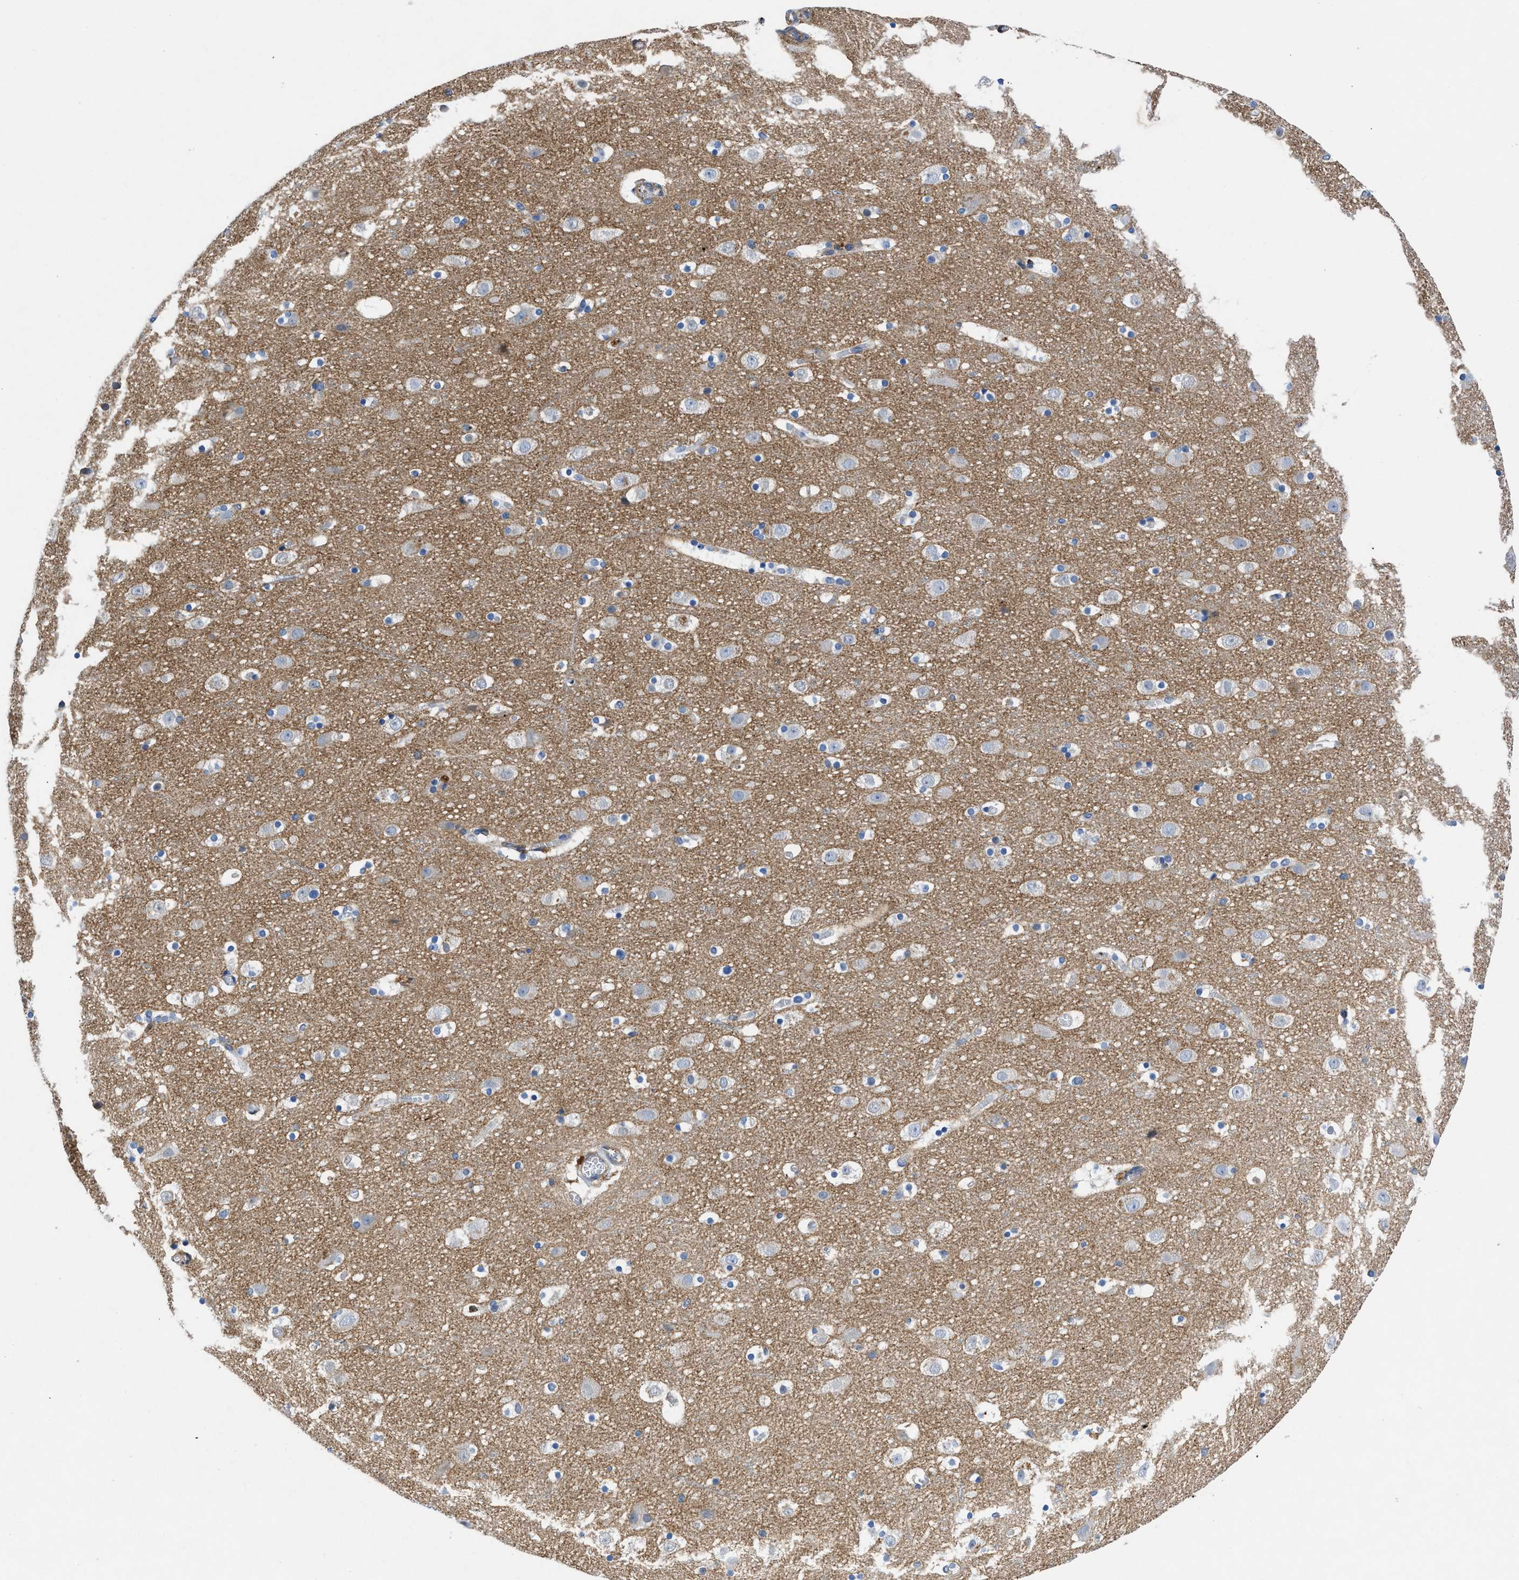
{"staining": {"intensity": "moderate", "quantity": "<25%", "location": "cytoplasmic/membranous"}, "tissue": "cerebral cortex", "cell_type": "Endothelial cells", "image_type": "normal", "snomed": [{"axis": "morphology", "description": "Normal tissue, NOS"}, {"axis": "topography", "description": "Cerebral cortex"}], "caption": "Cerebral cortex stained with IHC demonstrates moderate cytoplasmic/membranous staining in about <25% of endothelial cells. The staining was performed using DAB (3,3'-diaminobenzidine) to visualize the protein expression in brown, while the nuclei were stained in blue with hematoxylin (Magnification: 20x).", "gene": "ATP6V0D1", "patient": {"sex": "male", "age": 45}}